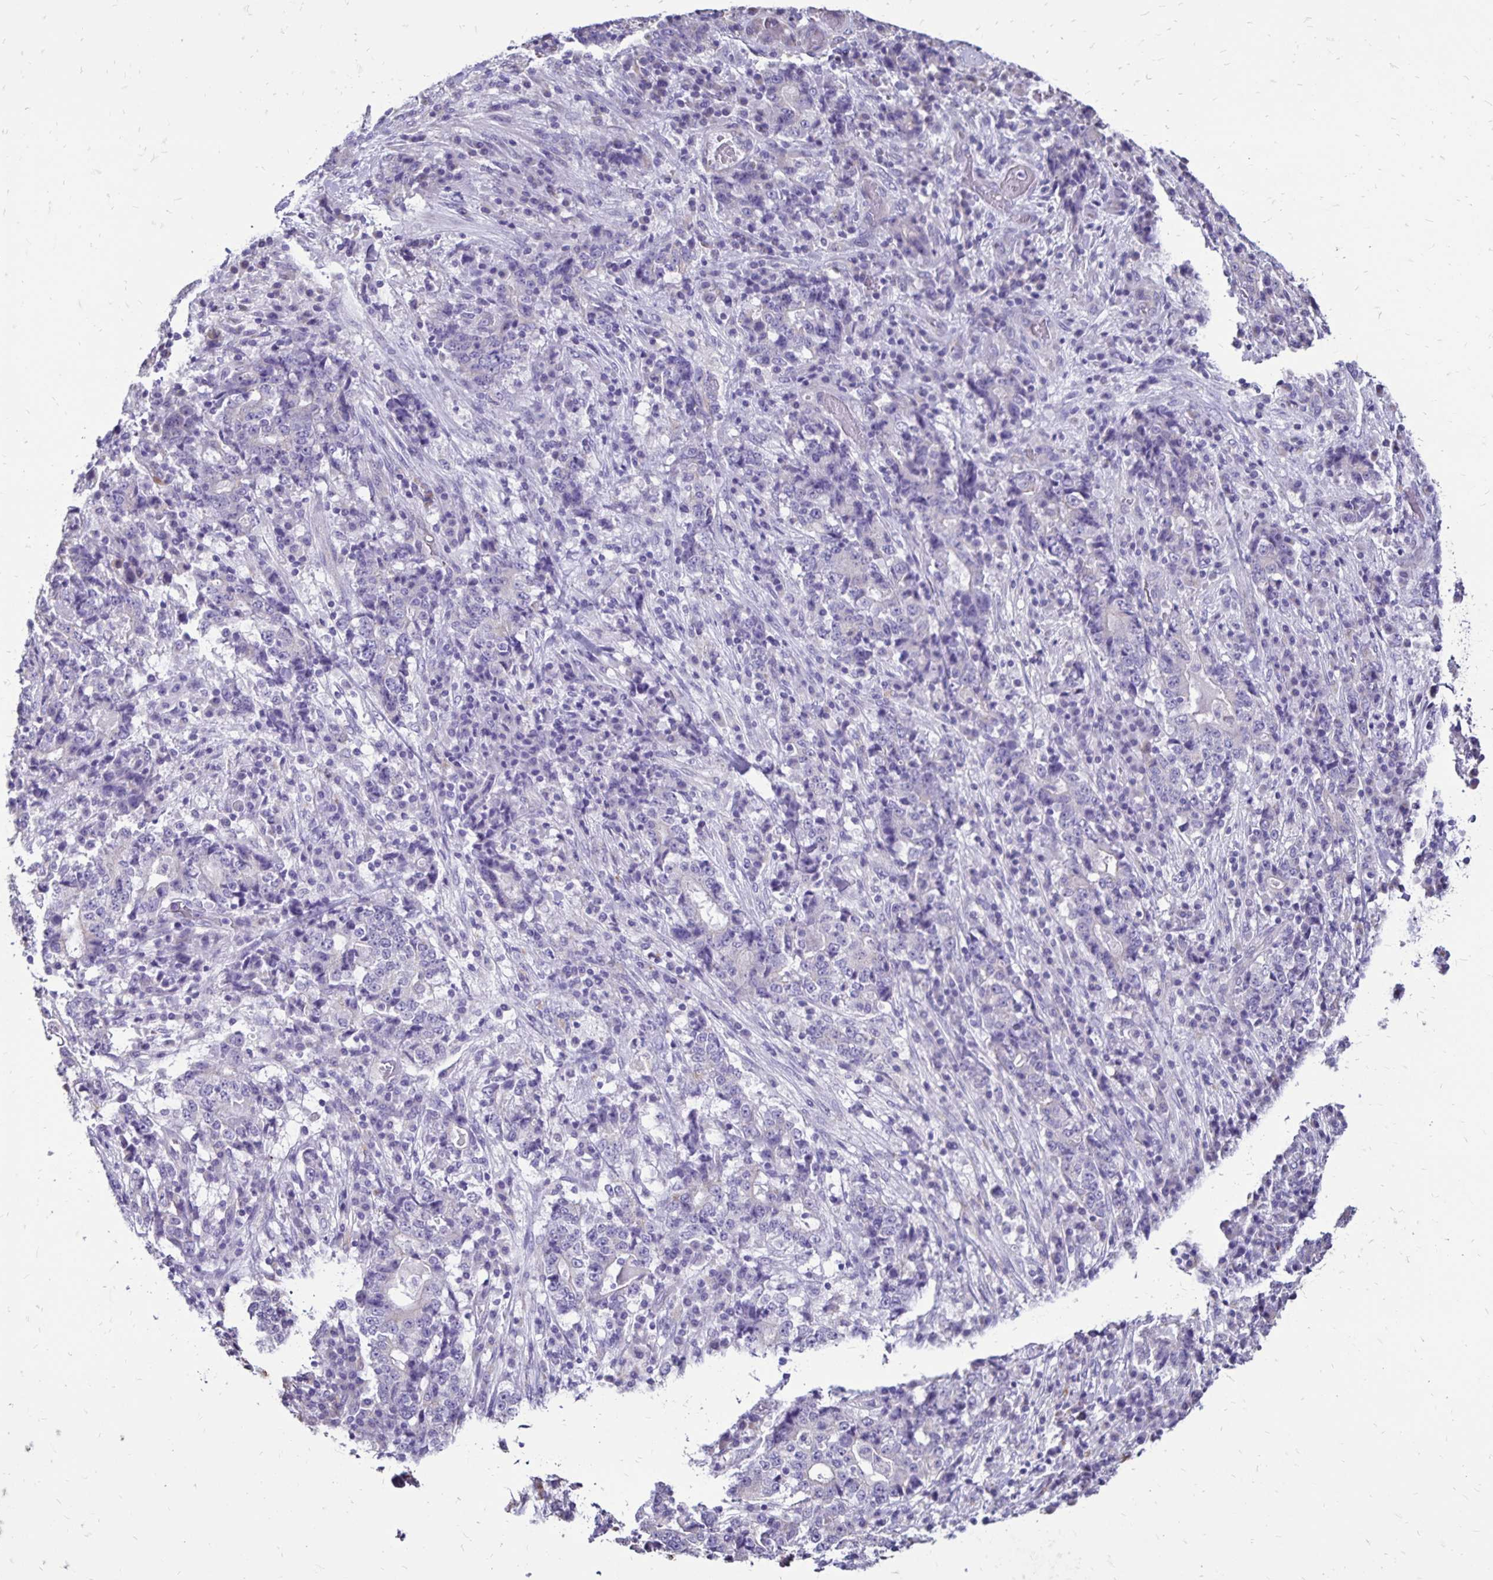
{"staining": {"intensity": "negative", "quantity": "none", "location": "none"}, "tissue": "stomach cancer", "cell_type": "Tumor cells", "image_type": "cancer", "snomed": [{"axis": "morphology", "description": "Normal tissue, NOS"}, {"axis": "morphology", "description": "Adenocarcinoma, NOS"}, {"axis": "topography", "description": "Stomach, upper"}, {"axis": "topography", "description": "Stomach"}], "caption": "Tumor cells are negative for protein expression in human adenocarcinoma (stomach).", "gene": "EVPL", "patient": {"sex": "male", "age": 59}}